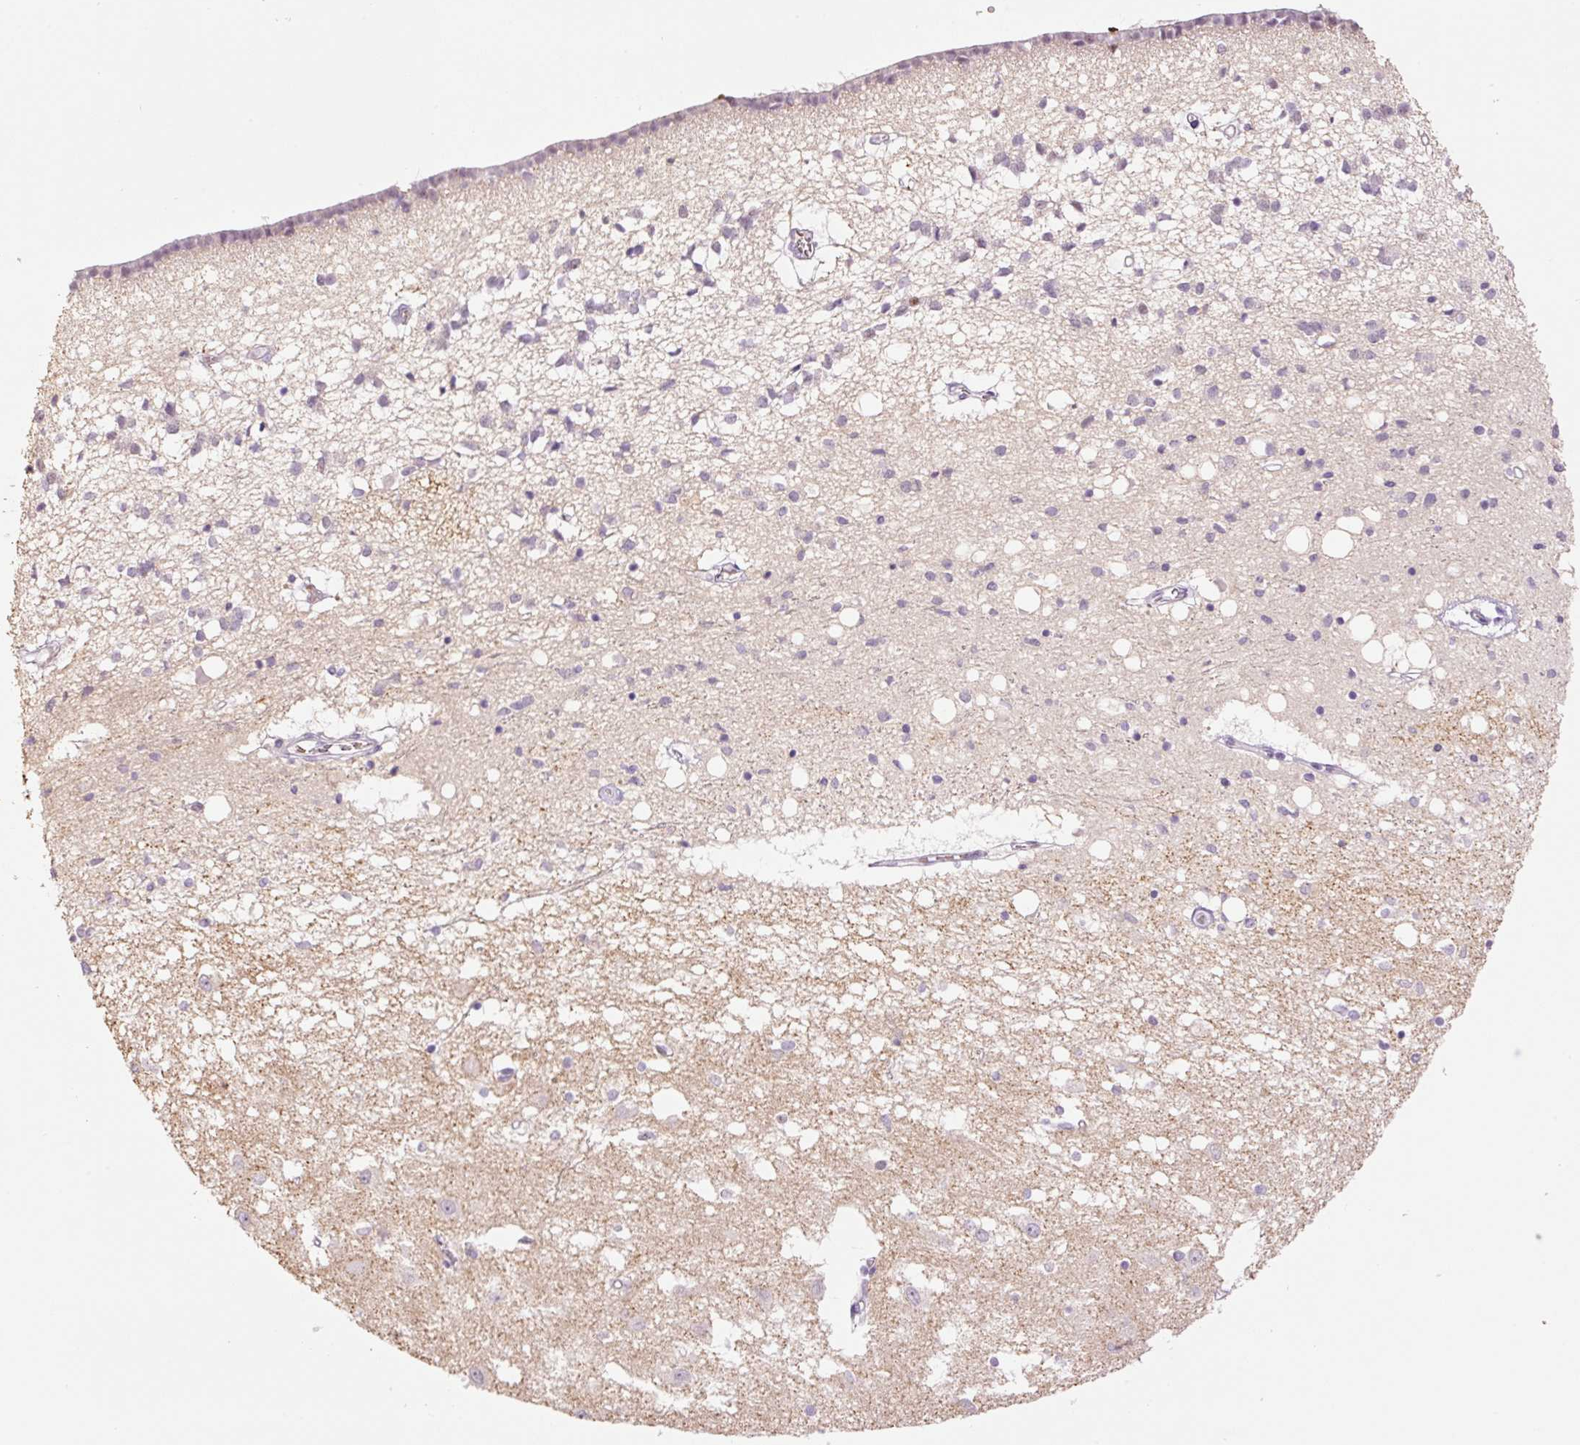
{"staining": {"intensity": "negative", "quantity": "none", "location": "none"}, "tissue": "caudate", "cell_type": "Glial cells", "image_type": "normal", "snomed": [{"axis": "morphology", "description": "Normal tissue, NOS"}, {"axis": "topography", "description": "Lateral ventricle wall"}], "caption": "Glial cells are negative for protein expression in normal human caudate. Nuclei are stained in blue.", "gene": "LY6G6D", "patient": {"sex": "male", "age": 70}}